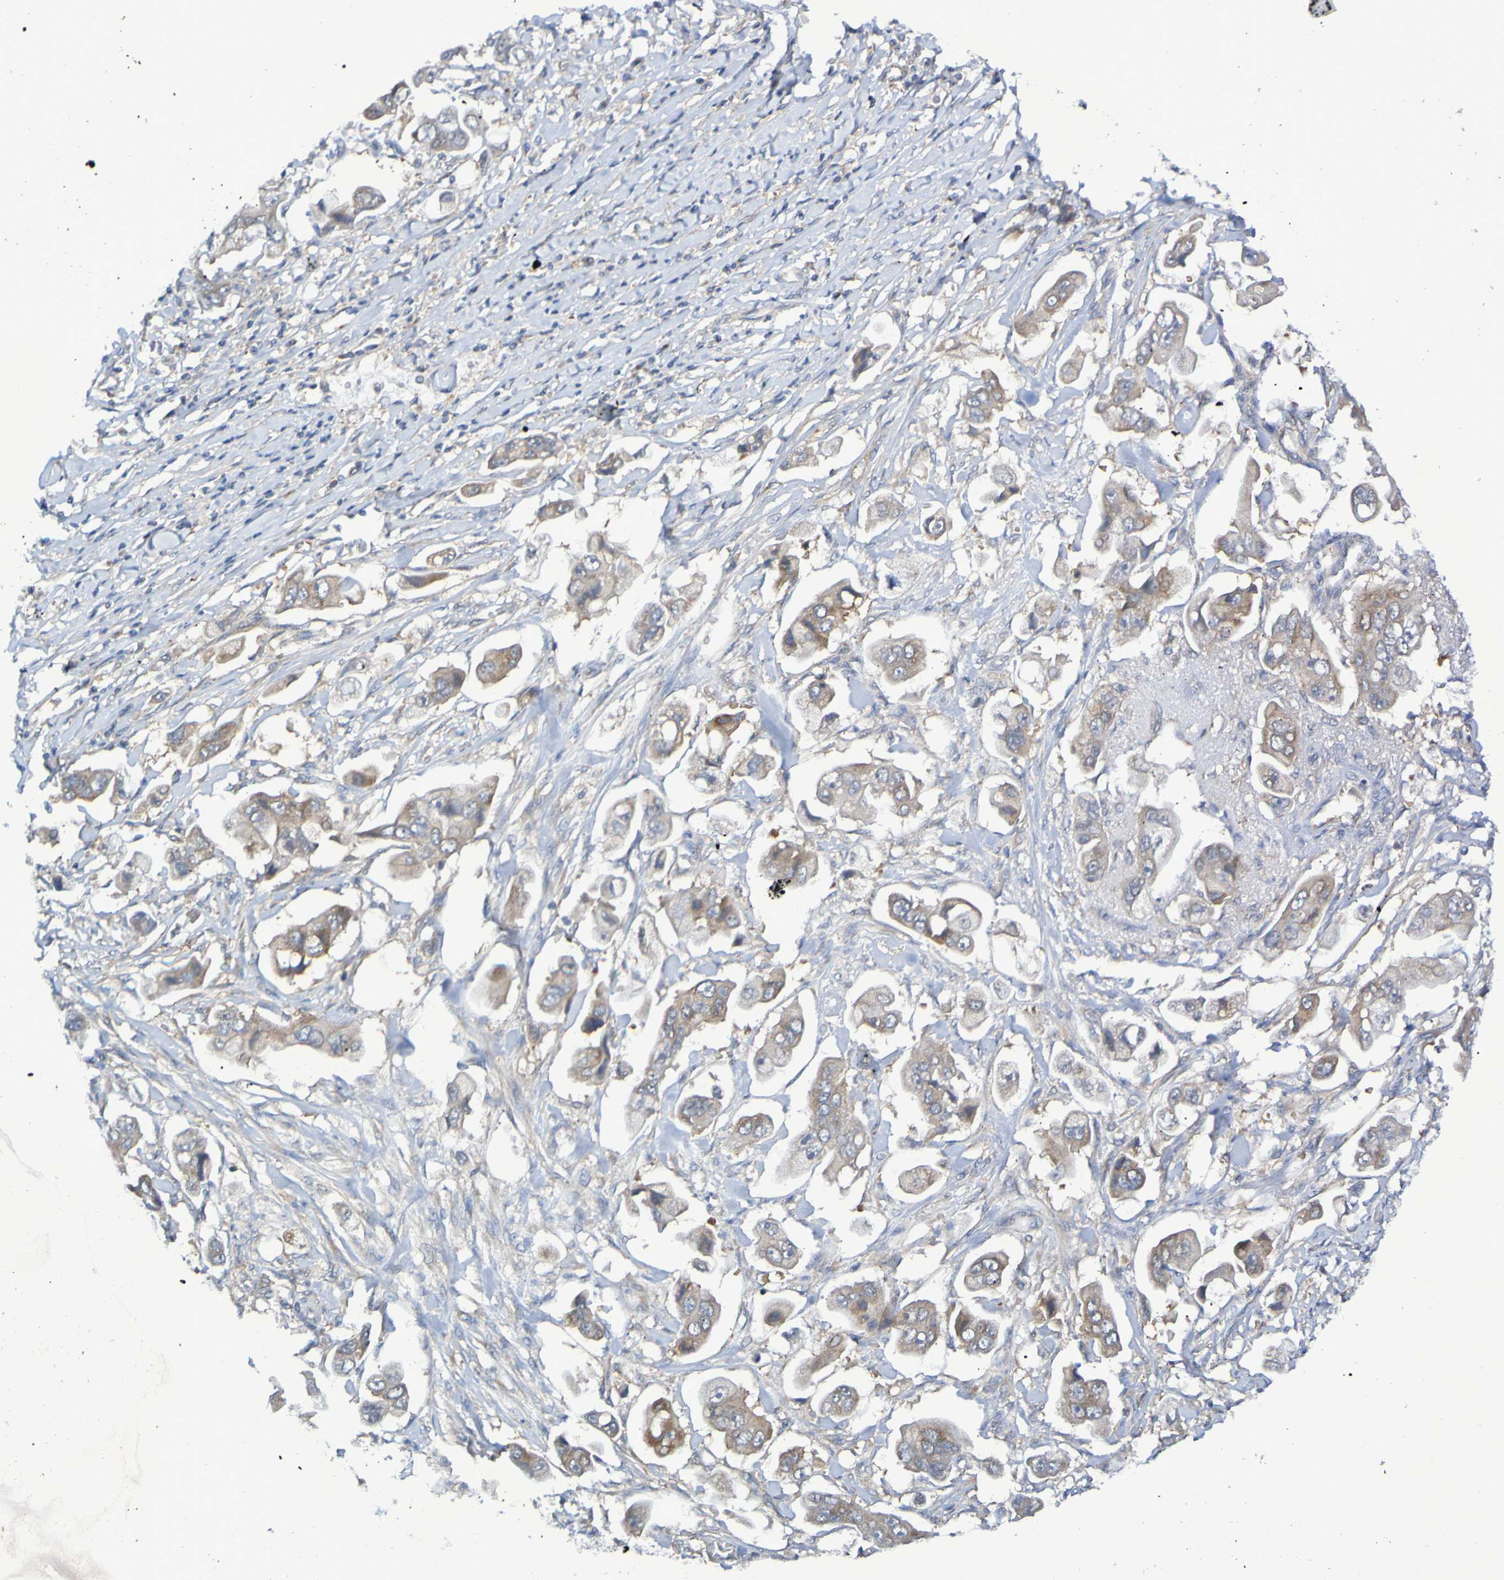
{"staining": {"intensity": "weak", "quantity": ">75%", "location": "cytoplasmic/membranous"}, "tissue": "stomach cancer", "cell_type": "Tumor cells", "image_type": "cancer", "snomed": [{"axis": "morphology", "description": "Adenocarcinoma, NOS"}, {"axis": "topography", "description": "Stomach"}], "caption": "The image shows staining of adenocarcinoma (stomach), revealing weak cytoplasmic/membranous protein staining (brown color) within tumor cells. (DAB (3,3'-diaminobenzidine) IHC, brown staining for protein, blue staining for nuclei).", "gene": "LMBRD2", "patient": {"sex": "male", "age": 62}}